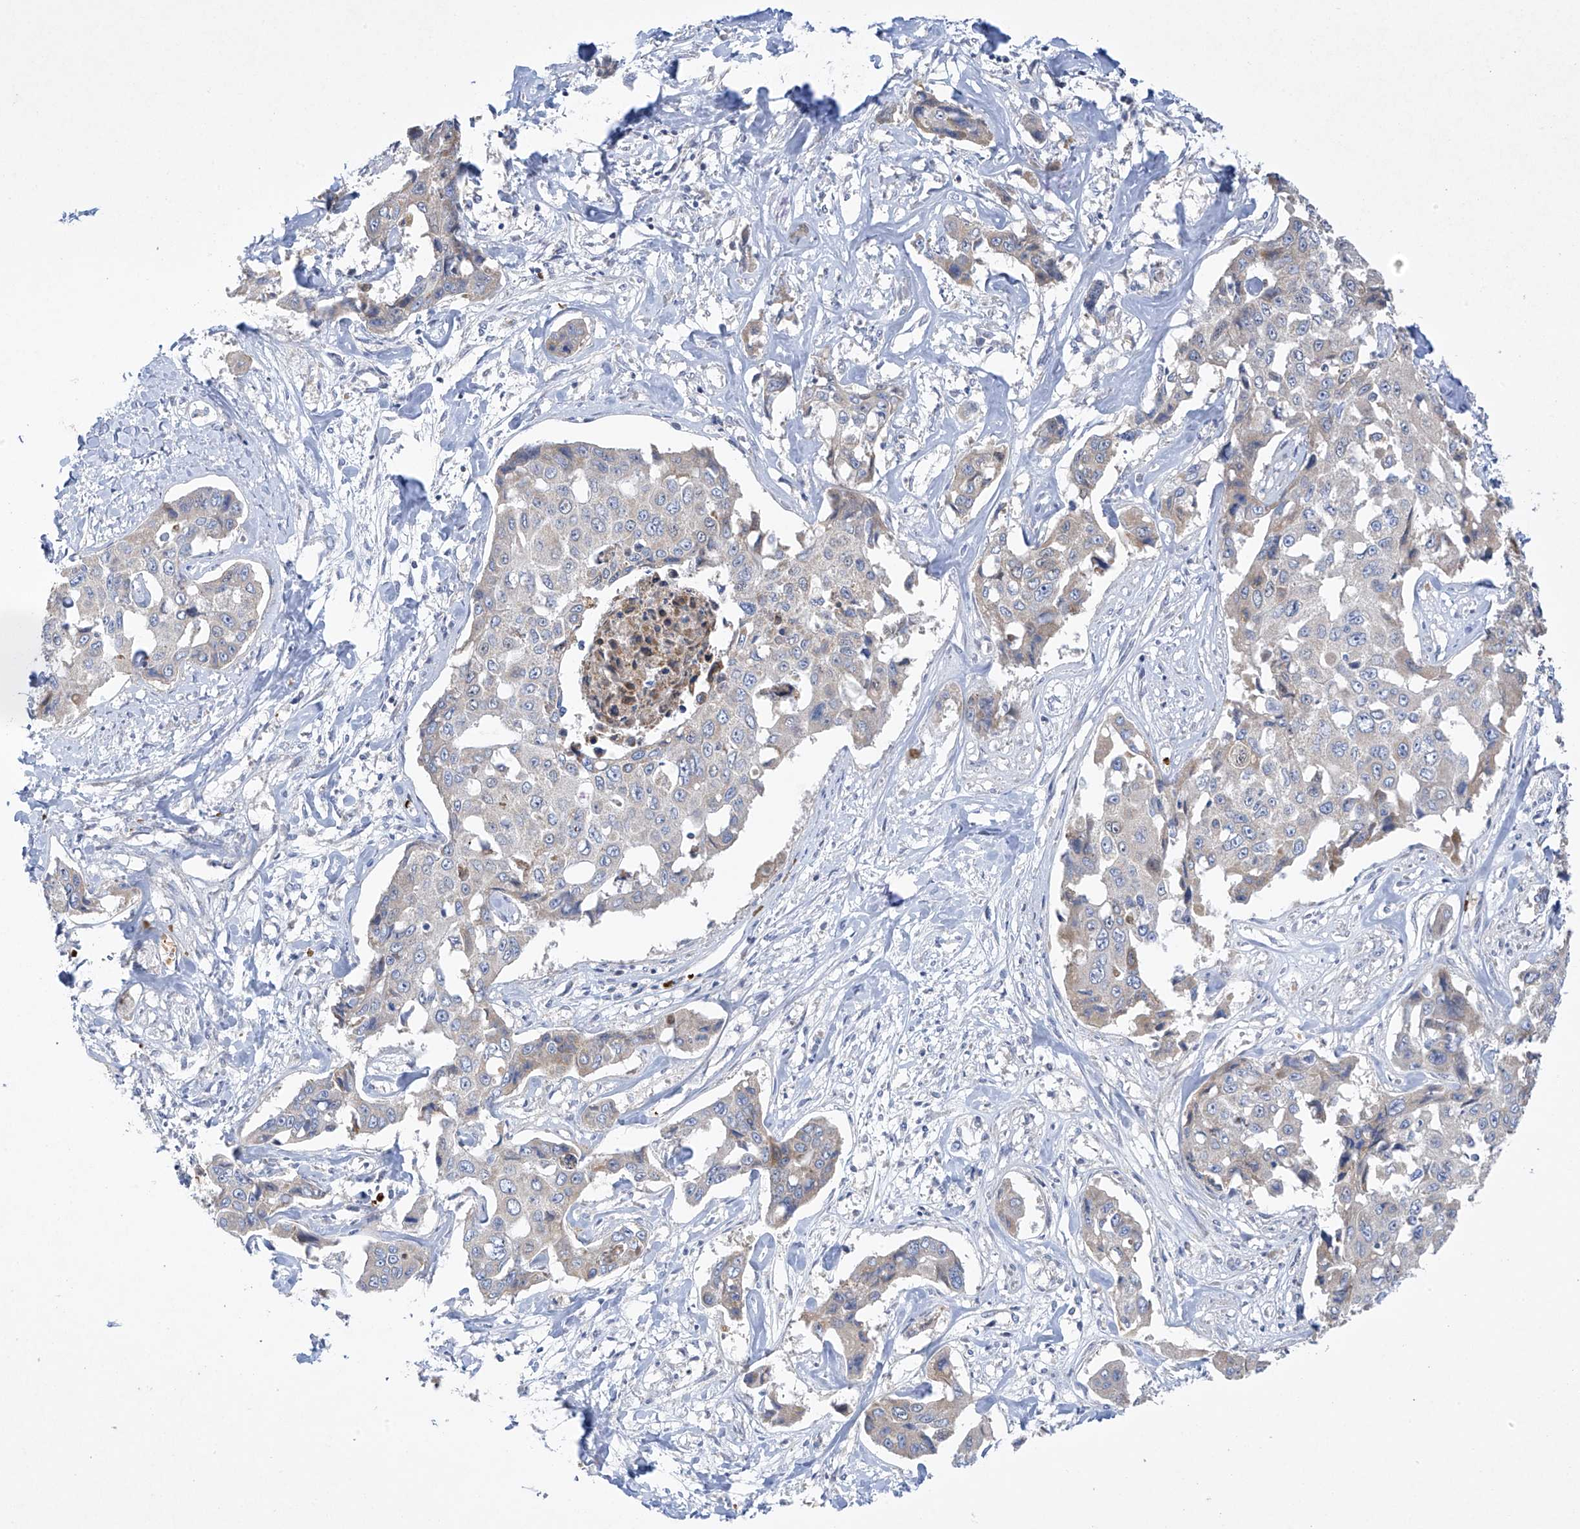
{"staining": {"intensity": "weak", "quantity": "<25%", "location": "cytoplasmic/membranous"}, "tissue": "liver cancer", "cell_type": "Tumor cells", "image_type": "cancer", "snomed": [{"axis": "morphology", "description": "Cholangiocarcinoma"}, {"axis": "topography", "description": "Liver"}], "caption": "Tumor cells show no significant positivity in liver cancer. (DAB (3,3'-diaminobenzidine) immunohistochemistry visualized using brightfield microscopy, high magnification).", "gene": "METTL18", "patient": {"sex": "male", "age": 59}}